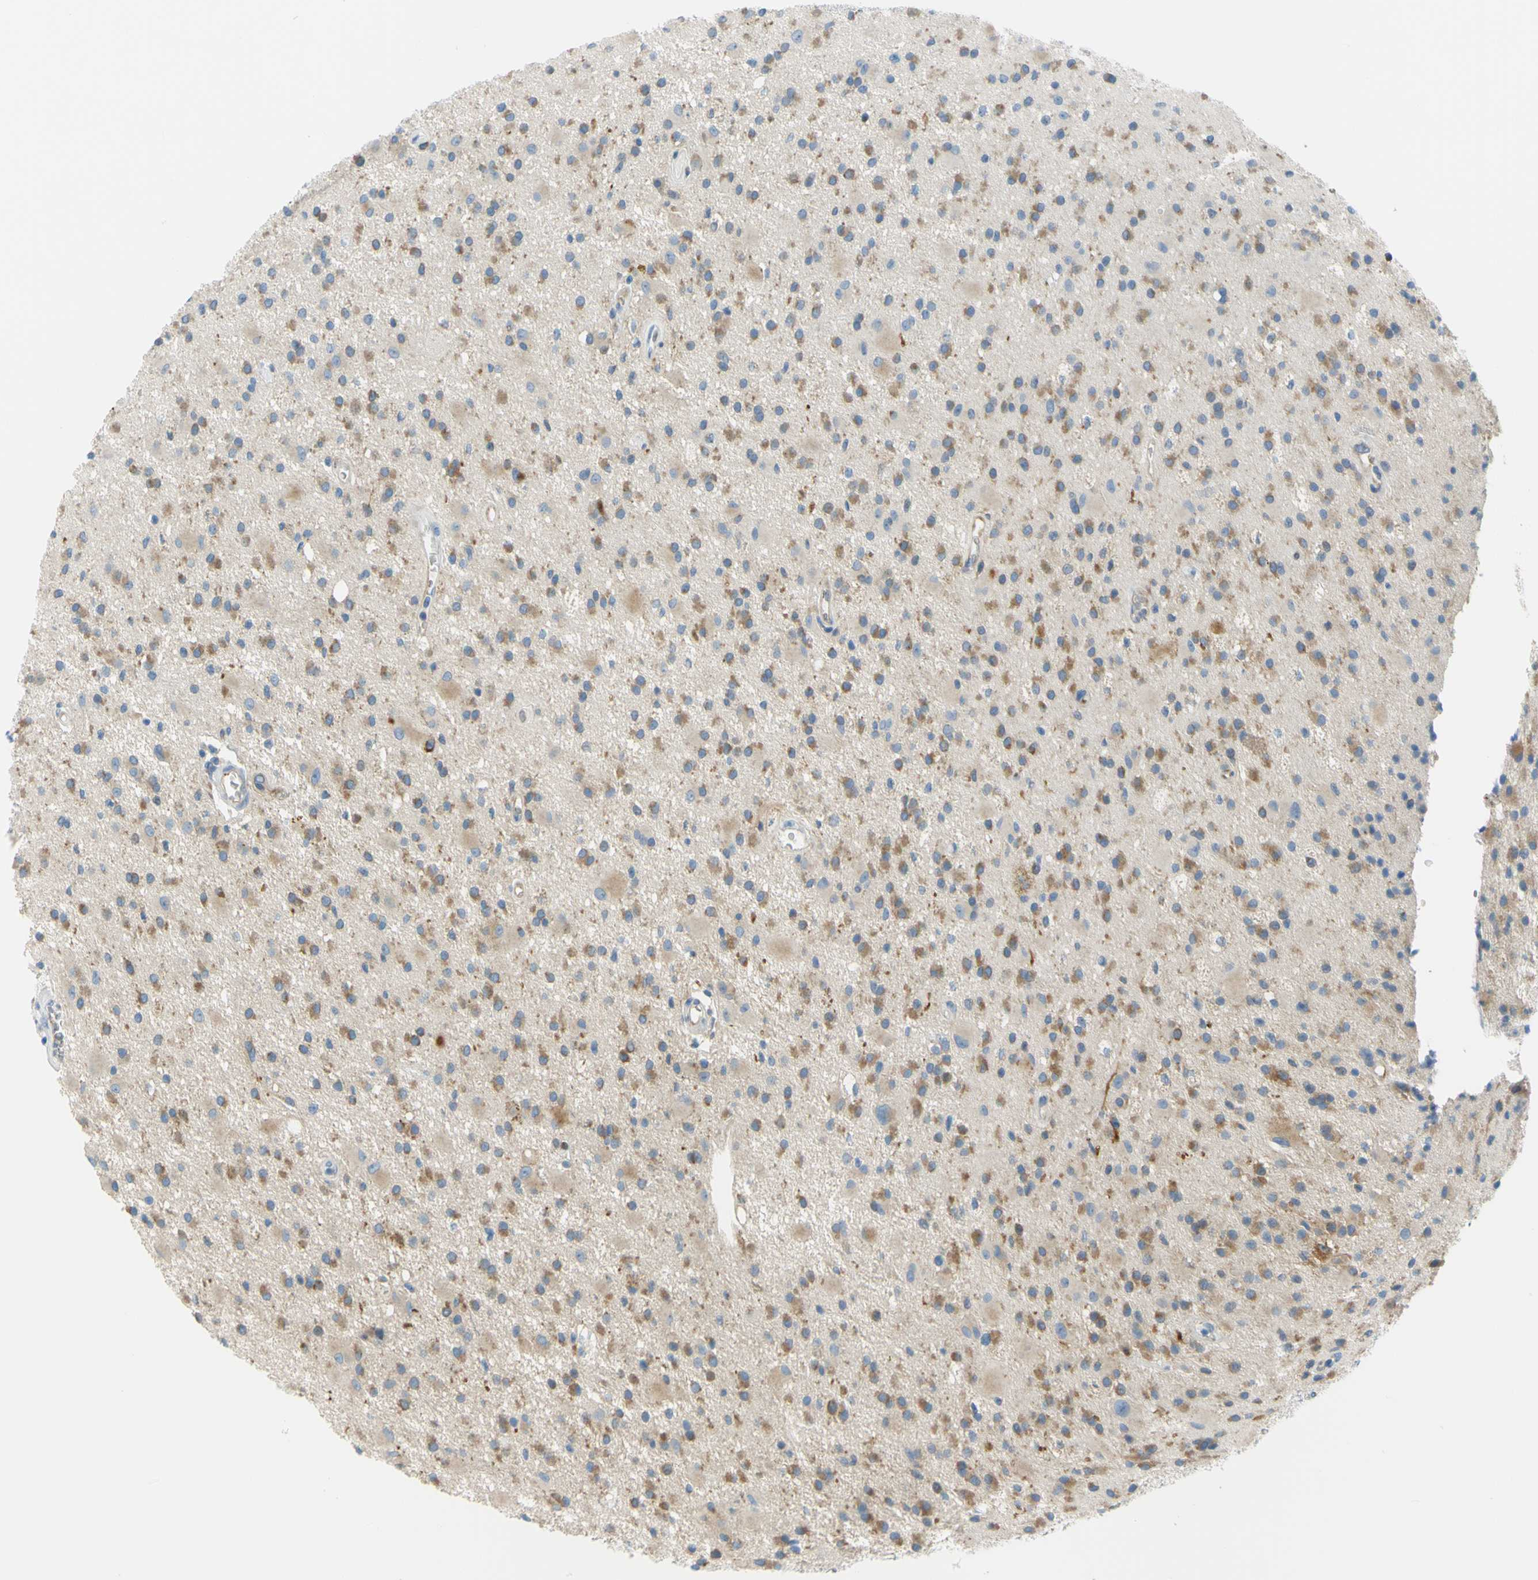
{"staining": {"intensity": "moderate", "quantity": "<25%", "location": "cytoplasmic/membranous"}, "tissue": "glioma", "cell_type": "Tumor cells", "image_type": "cancer", "snomed": [{"axis": "morphology", "description": "Glioma, malignant, Low grade"}, {"axis": "topography", "description": "Brain"}], "caption": "IHC micrograph of malignant glioma (low-grade) stained for a protein (brown), which displays low levels of moderate cytoplasmic/membranous positivity in about <25% of tumor cells.", "gene": "FRMD4B", "patient": {"sex": "male", "age": 58}}